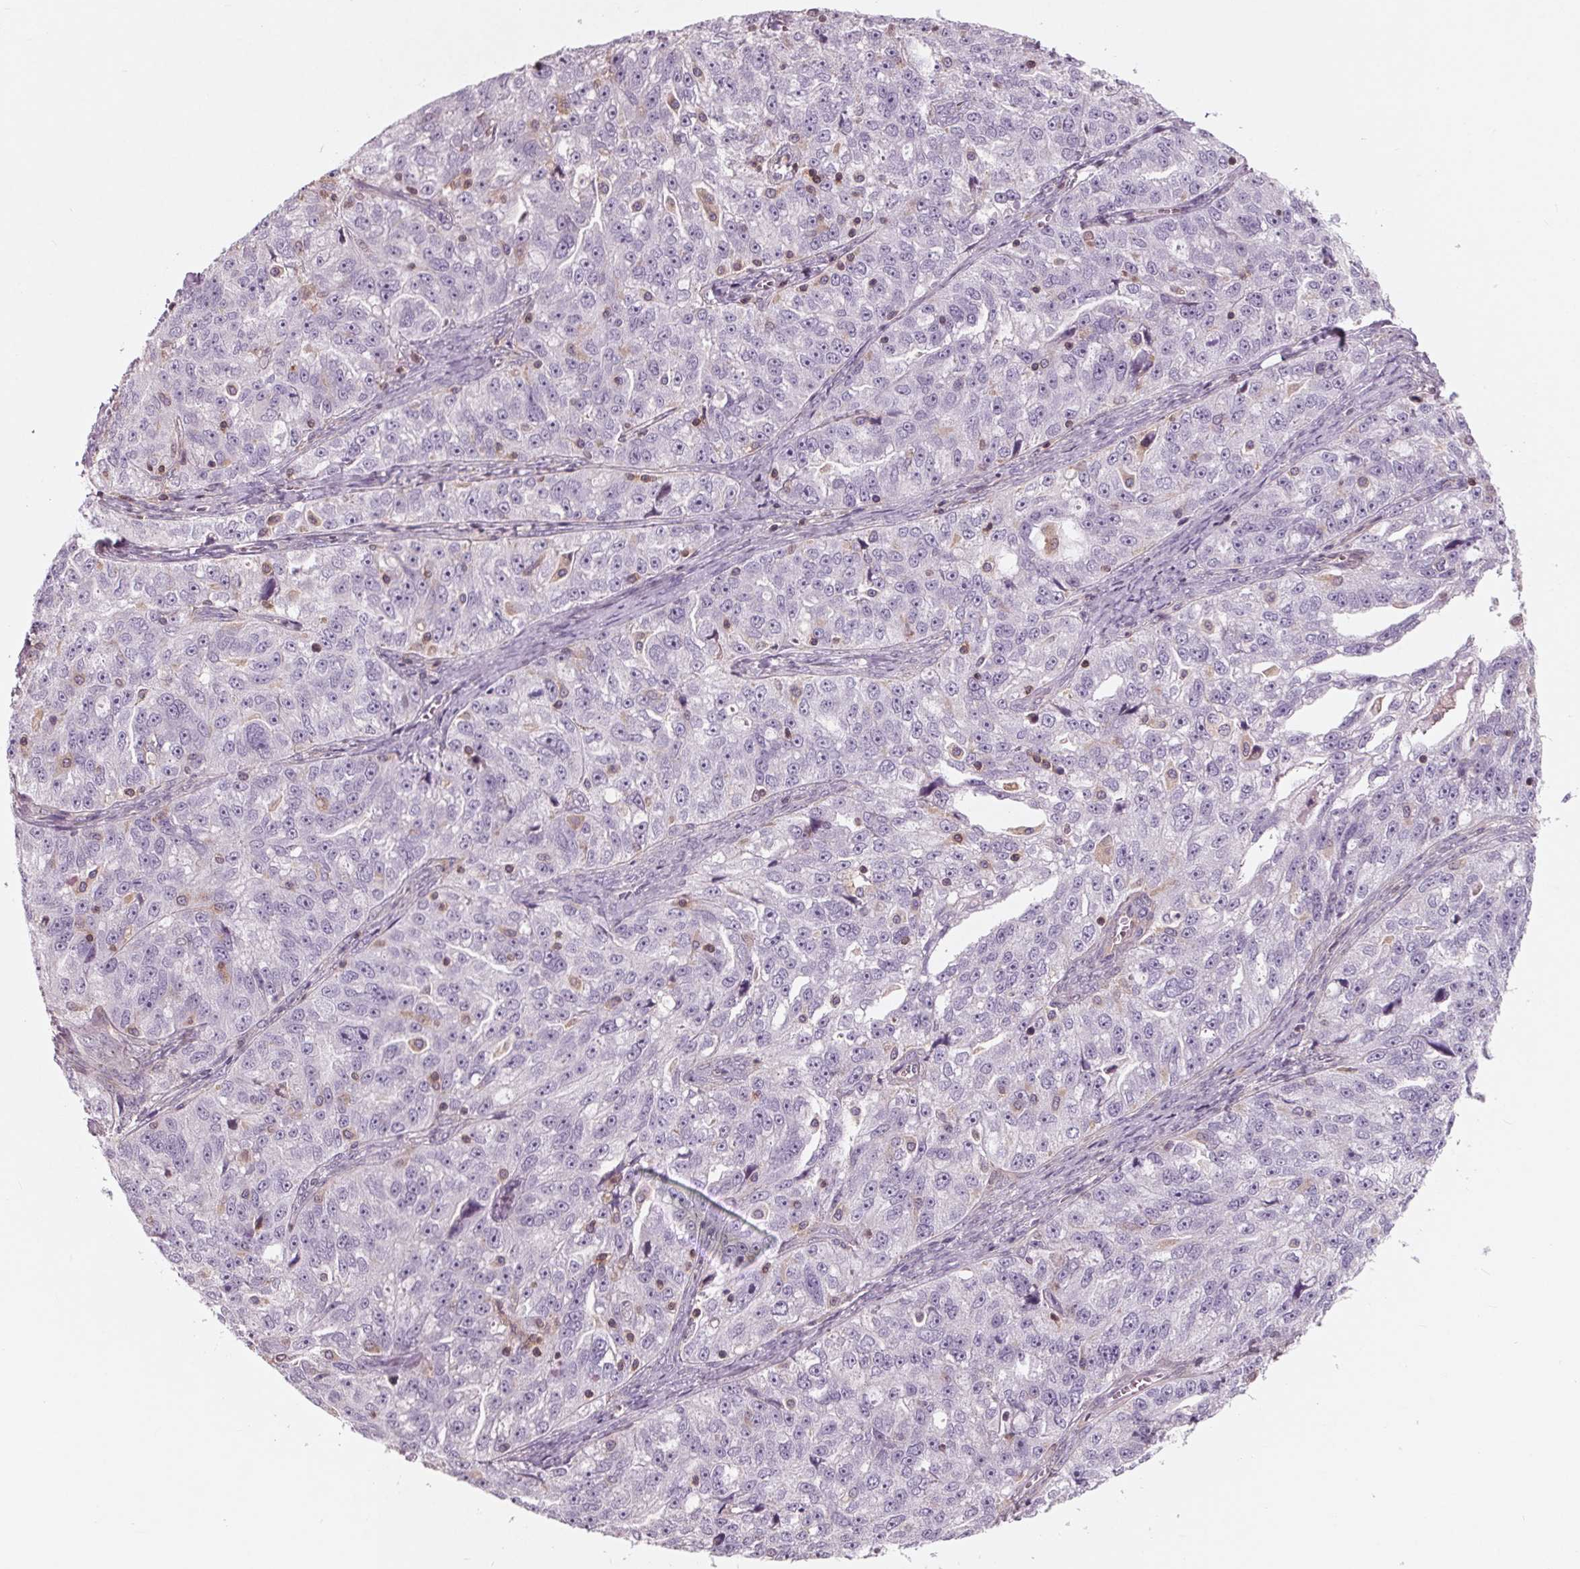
{"staining": {"intensity": "negative", "quantity": "none", "location": "none"}, "tissue": "ovarian cancer", "cell_type": "Tumor cells", "image_type": "cancer", "snomed": [{"axis": "morphology", "description": "Cystadenocarcinoma, serous, NOS"}, {"axis": "topography", "description": "Ovary"}], "caption": "DAB (3,3'-diaminobenzidine) immunohistochemical staining of ovarian serous cystadenocarcinoma shows no significant expression in tumor cells.", "gene": "ARHGAP25", "patient": {"sex": "female", "age": 51}}